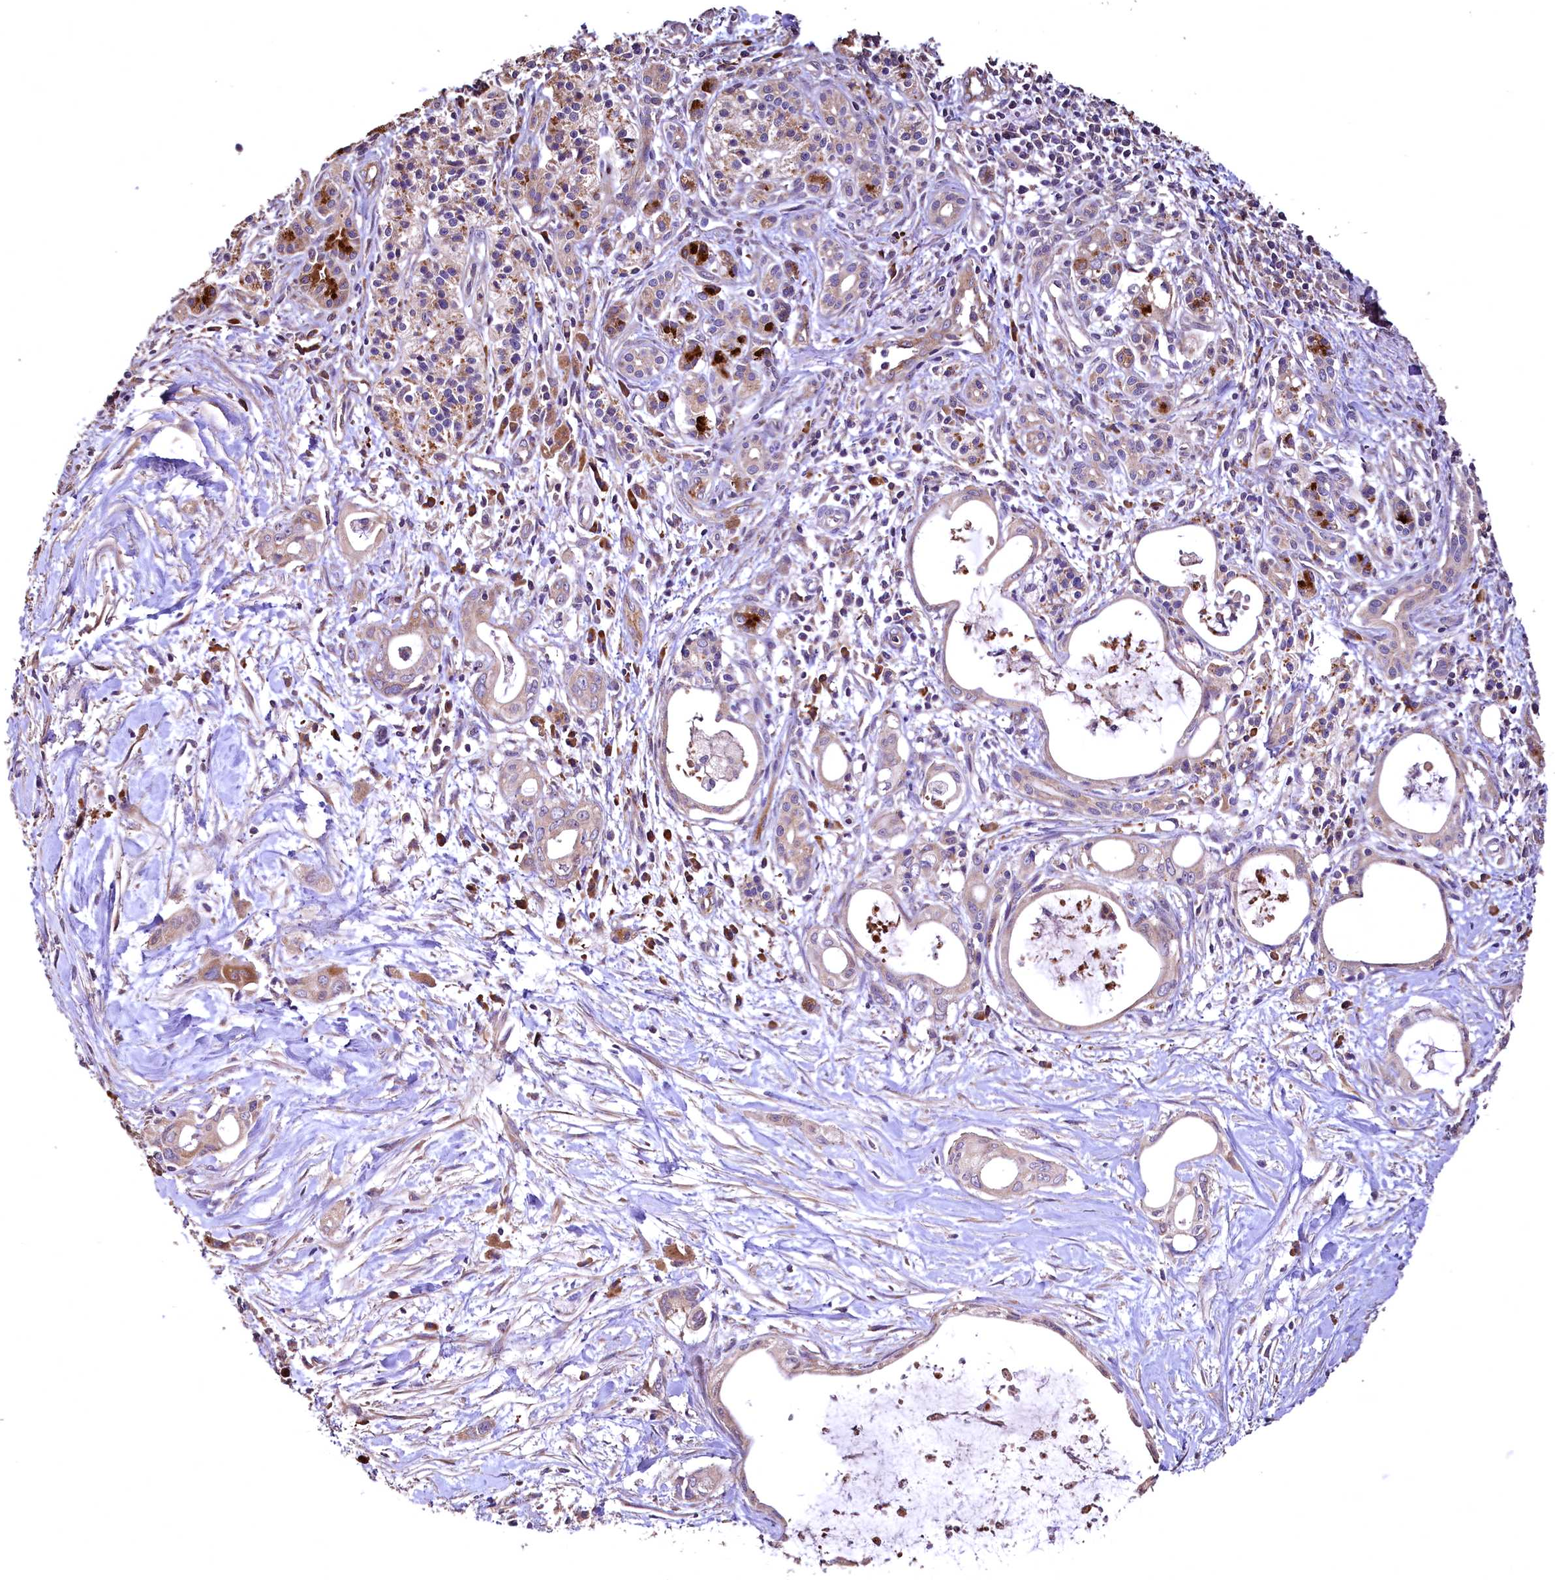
{"staining": {"intensity": "weak", "quantity": ">75%", "location": "cytoplasmic/membranous"}, "tissue": "pancreatic cancer", "cell_type": "Tumor cells", "image_type": "cancer", "snomed": [{"axis": "morphology", "description": "Adenocarcinoma, NOS"}, {"axis": "topography", "description": "Pancreas"}], "caption": "Immunohistochemical staining of adenocarcinoma (pancreatic) displays low levels of weak cytoplasmic/membranous expression in about >75% of tumor cells.", "gene": "RASSF1", "patient": {"sex": "male", "age": 72}}